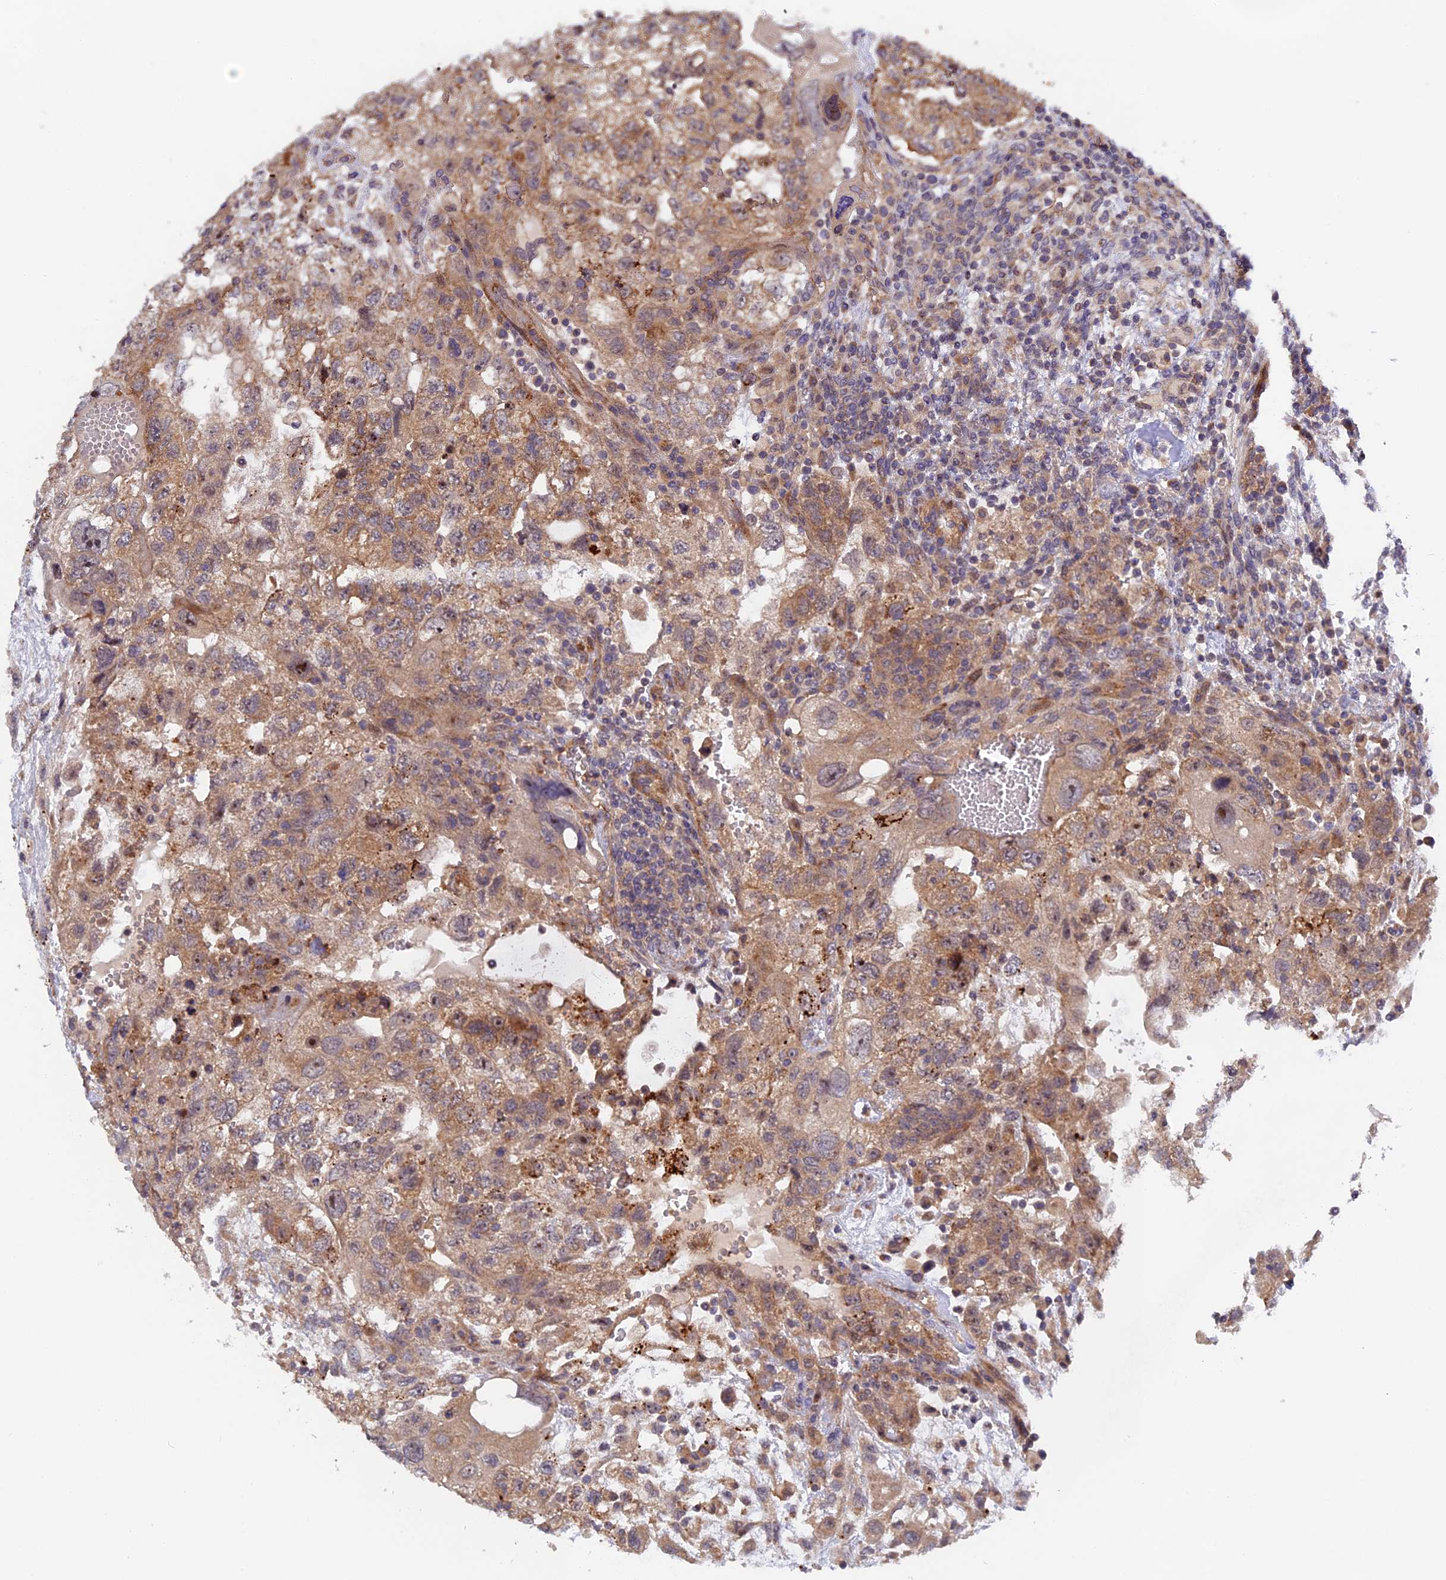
{"staining": {"intensity": "moderate", "quantity": ">75%", "location": "cytoplasmic/membranous,nuclear"}, "tissue": "testis cancer", "cell_type": "Tumor cells", "image_type": "cancer", "snomed": [{"axis": "morphology", "description": "Carcinoma, Embryonal, NOS"}, {"axis": "topography", "description": "Testis"}], "caption": "Protein staining displays moderate cytoplasmic/membranous and nuclear positivity in about >75% of tumor cells in testis cancer (embryonal carcinoma). The staining was performed using DAB (3,3'-diaminobenzidine), with brown indicating positive protein expression. Nuclei are stained blue with hematoxylin.", "gene": "FERMT1", "patient": {"sex": "male", "age": 36}}